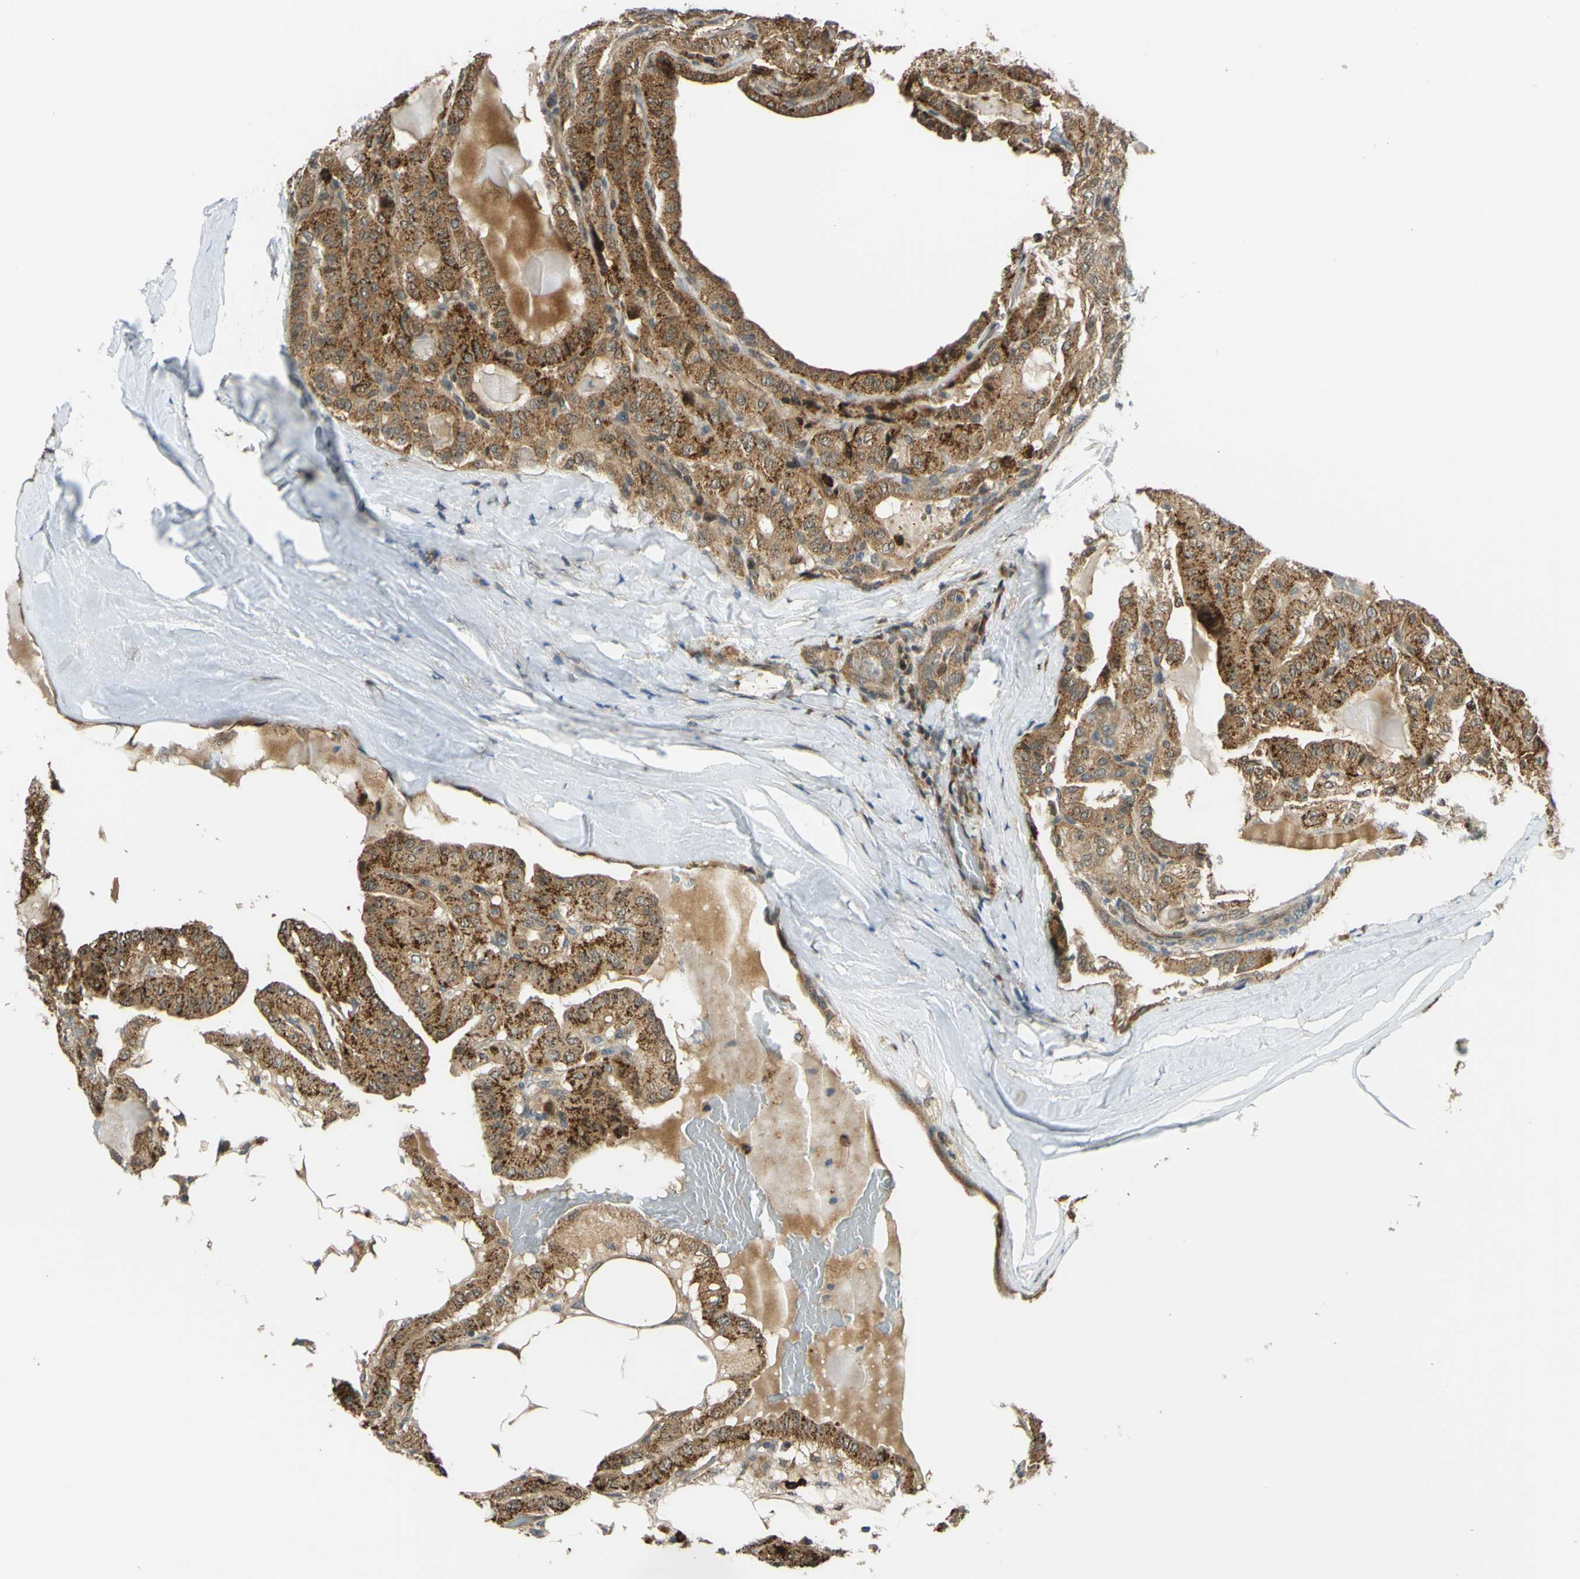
{"staining": {"intensity": "strong", "quantity": ">75%", "location": "cytoplasmic/membranous"}, "tissue": "thyroid cancer", "cell_type": "Tumor cells", "image_type": "cancer", "snomed": [{"axis": "morphology", "description": "Papillary adenocarcinoma, NOS"}, {"axis": "topography", "description": "Thyroid gland"}], "caption": "The histopathology image exhibits immunohistochemical staining of thyroid cancer. There is strong cytoplasmic/membranous expression is present in approximately >75% of tumor cells.", "gene": "ABCC8", "patient": {"sex": "male", "age": 77}}